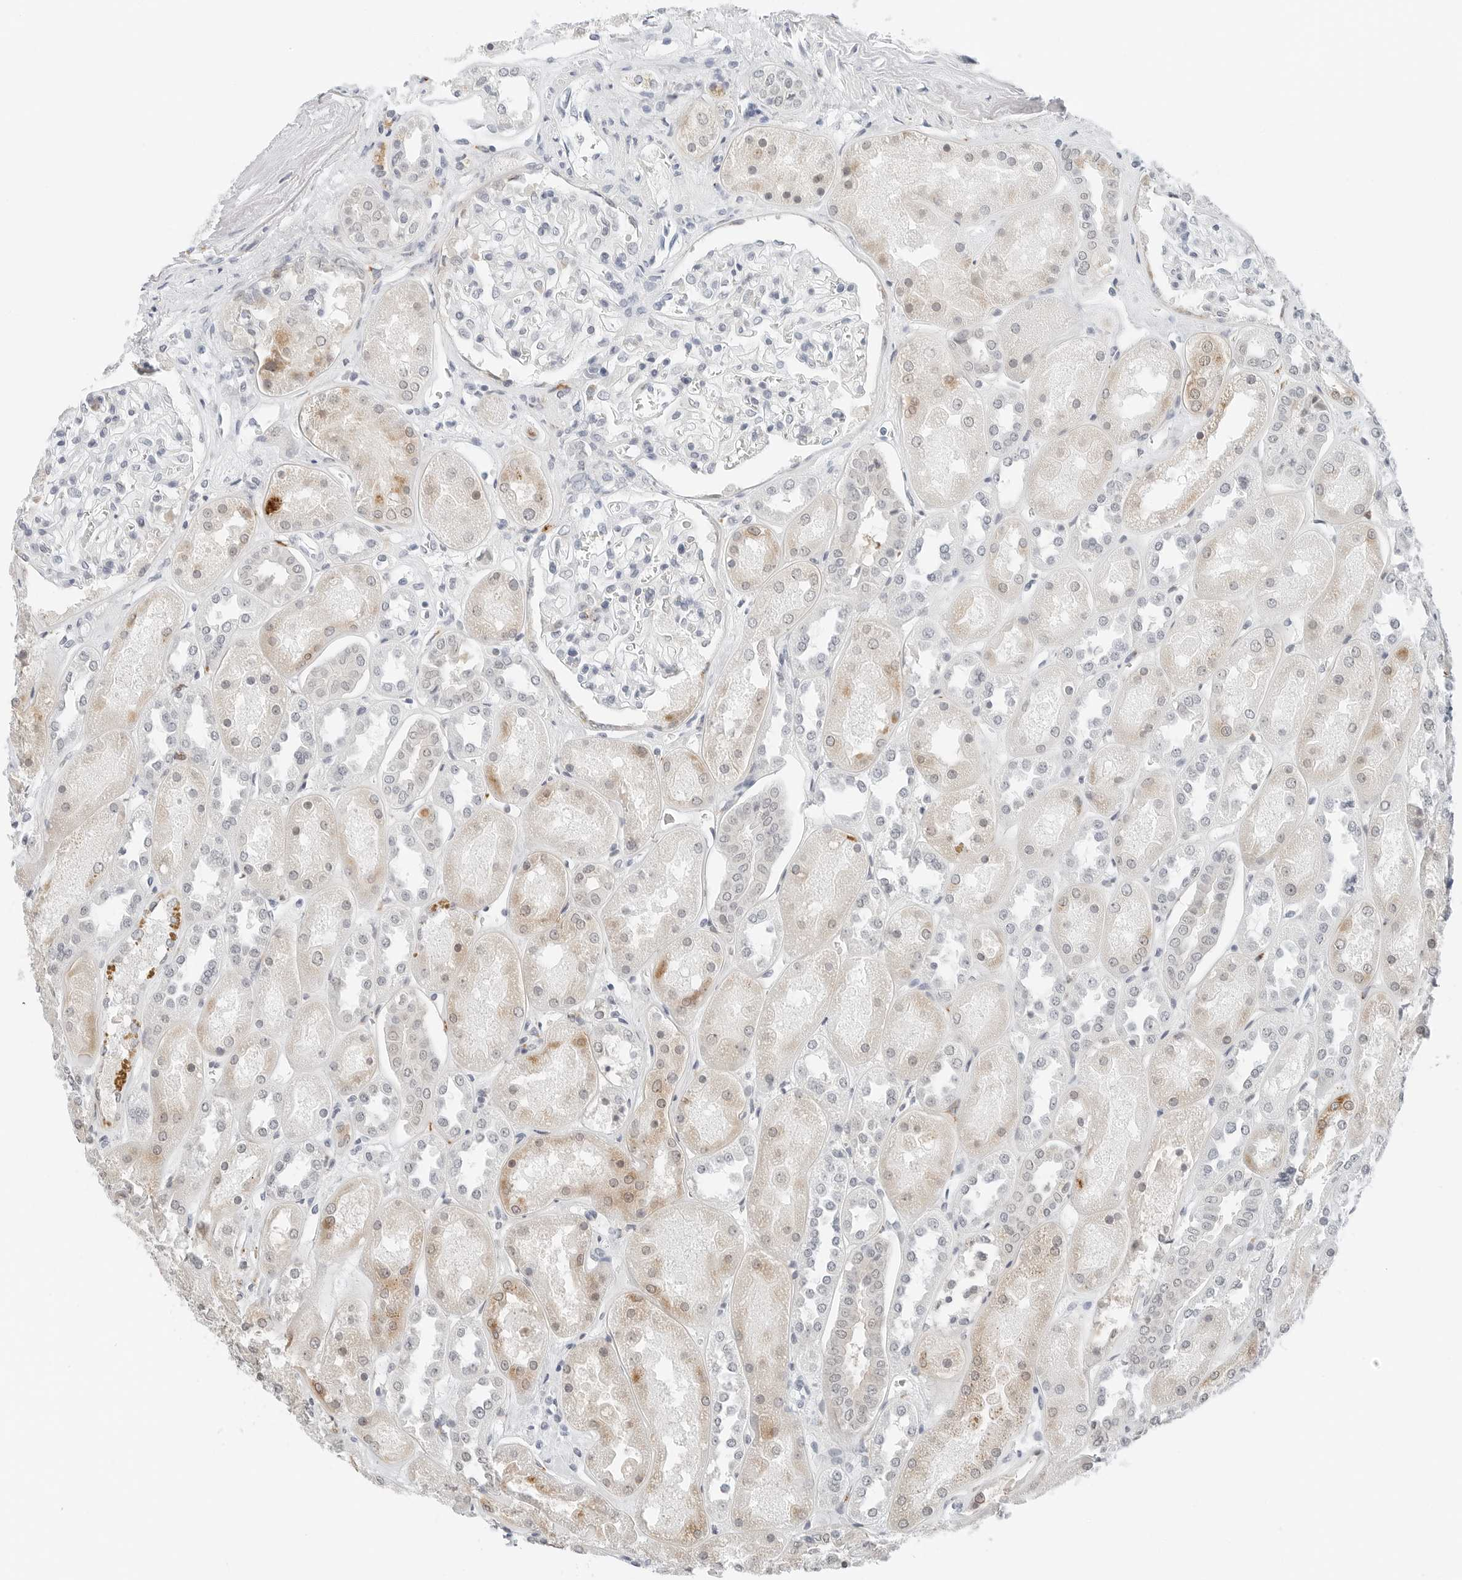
{"staining": {"intensity": "negative", "quantity": "none", "location": "none"}, "tissue": "kidney", "cell_type": "Cells in glomeruli", "image_type": "normal", "snomed": [{"axis": "morphology", "description": "Normal tissue, NOS"}, {"axis": "topography", "description": "Kidney"}], "caption": "IHC micrograph of benign human kidney stained for a protein (brown), which shows no staining in cells in glomeruli. Nuclei are stained in blue.", "gene": "P4HA2", "patient": {"sex": "male", "age": 70}}